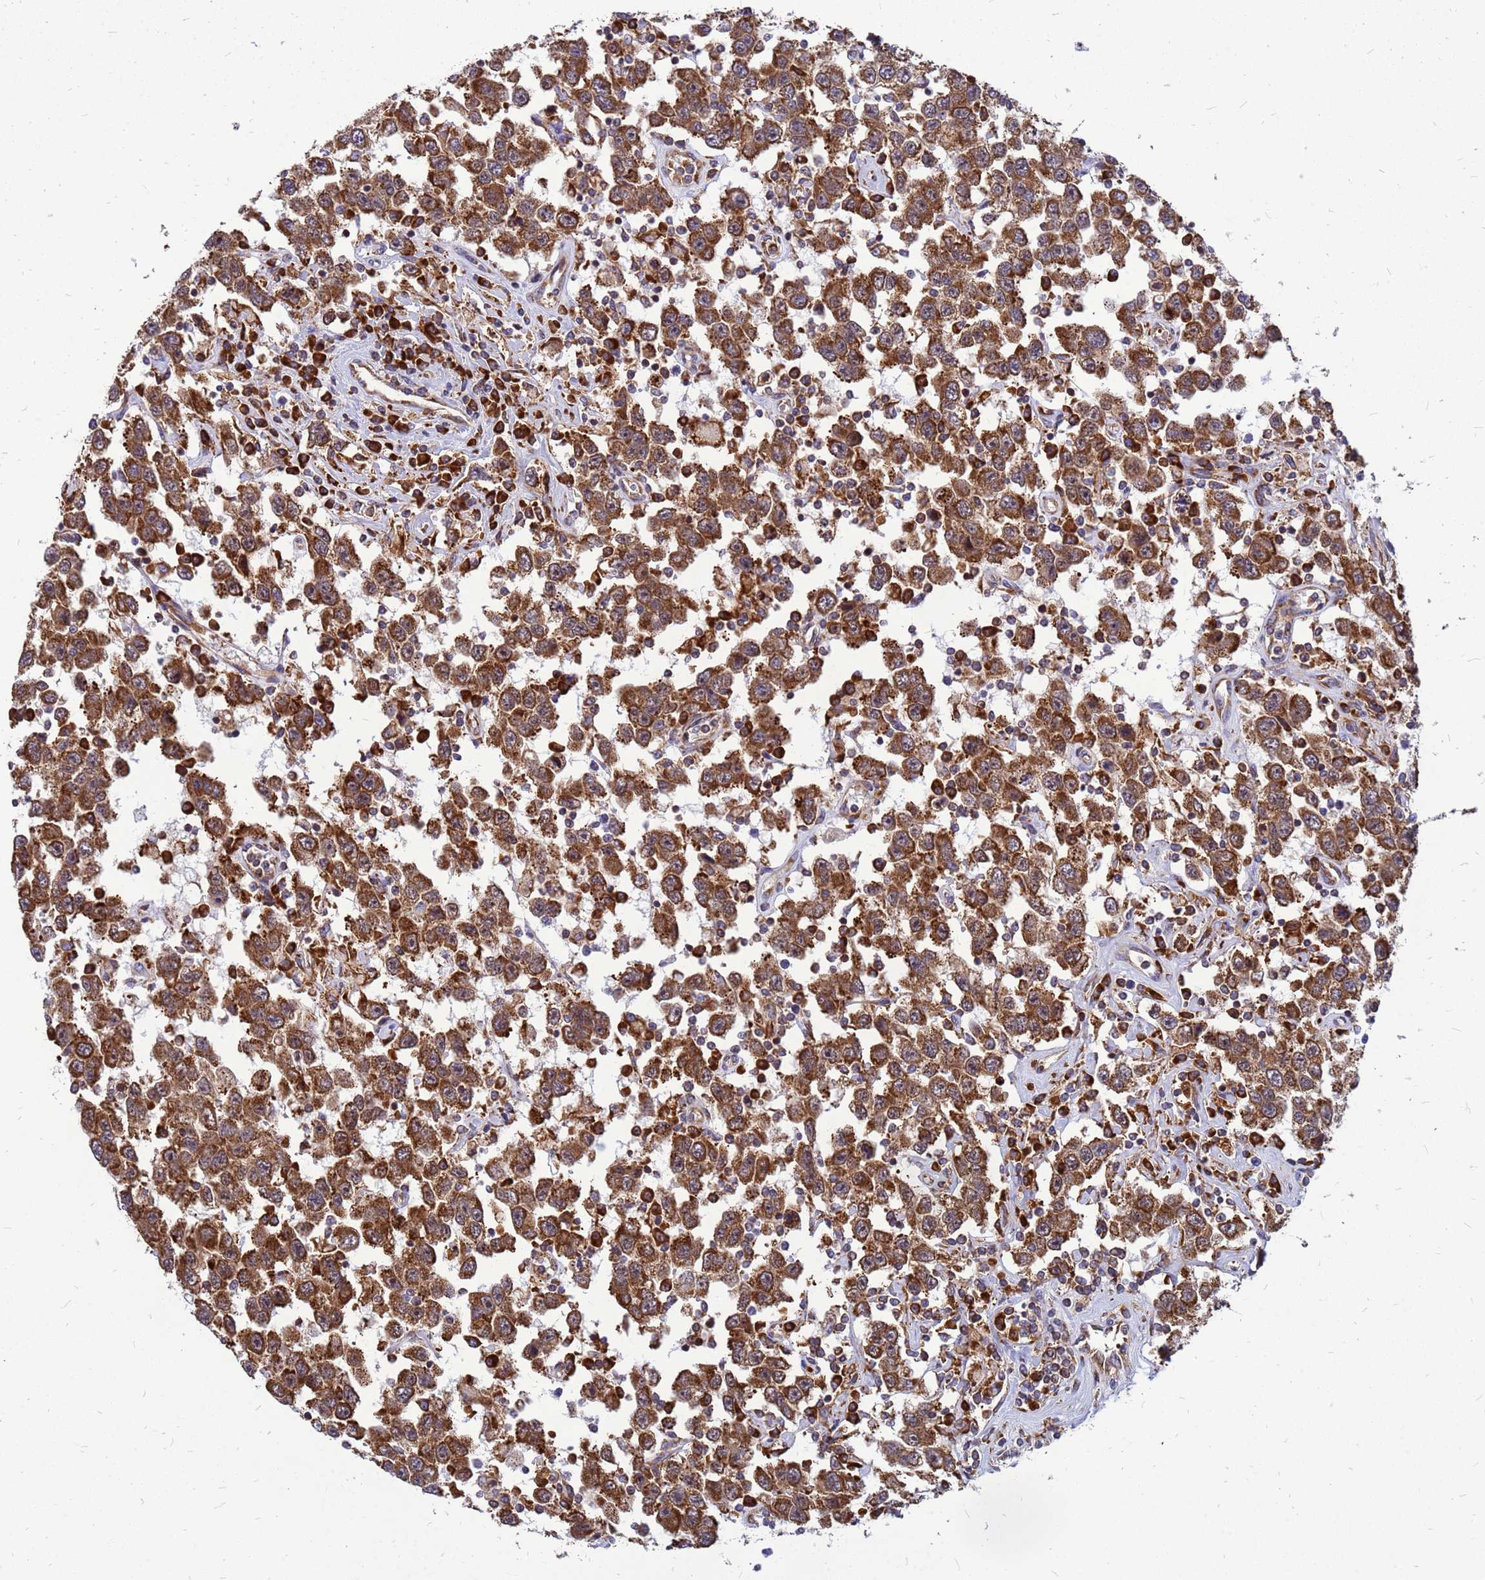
{"staining": {"intensity": "strong", "quantity": ">75%", "location": "cytoplasmic/membranous"}, "tissue": "testis cancer", "cell_type": "Tumor cells", "image_type": "cancer", "snomed": [{"axis": "morphology", "description": "Seminoma, NOS"}, {"axis": "topography", "description": "Testis"}], "caption": "Immunohistochemistry histopathology image of neoplastic tissue: human seminoma (testis) stained using immunohistochemistry (IHC) shows high levels of strong protein expression localized specifically in the cytoplasmic/membranous of tumor cells, appearing as a cytoplasmic/membranous brown color.", "gene": "RPL8", "patient": {"sex": "male", "age": 41}}